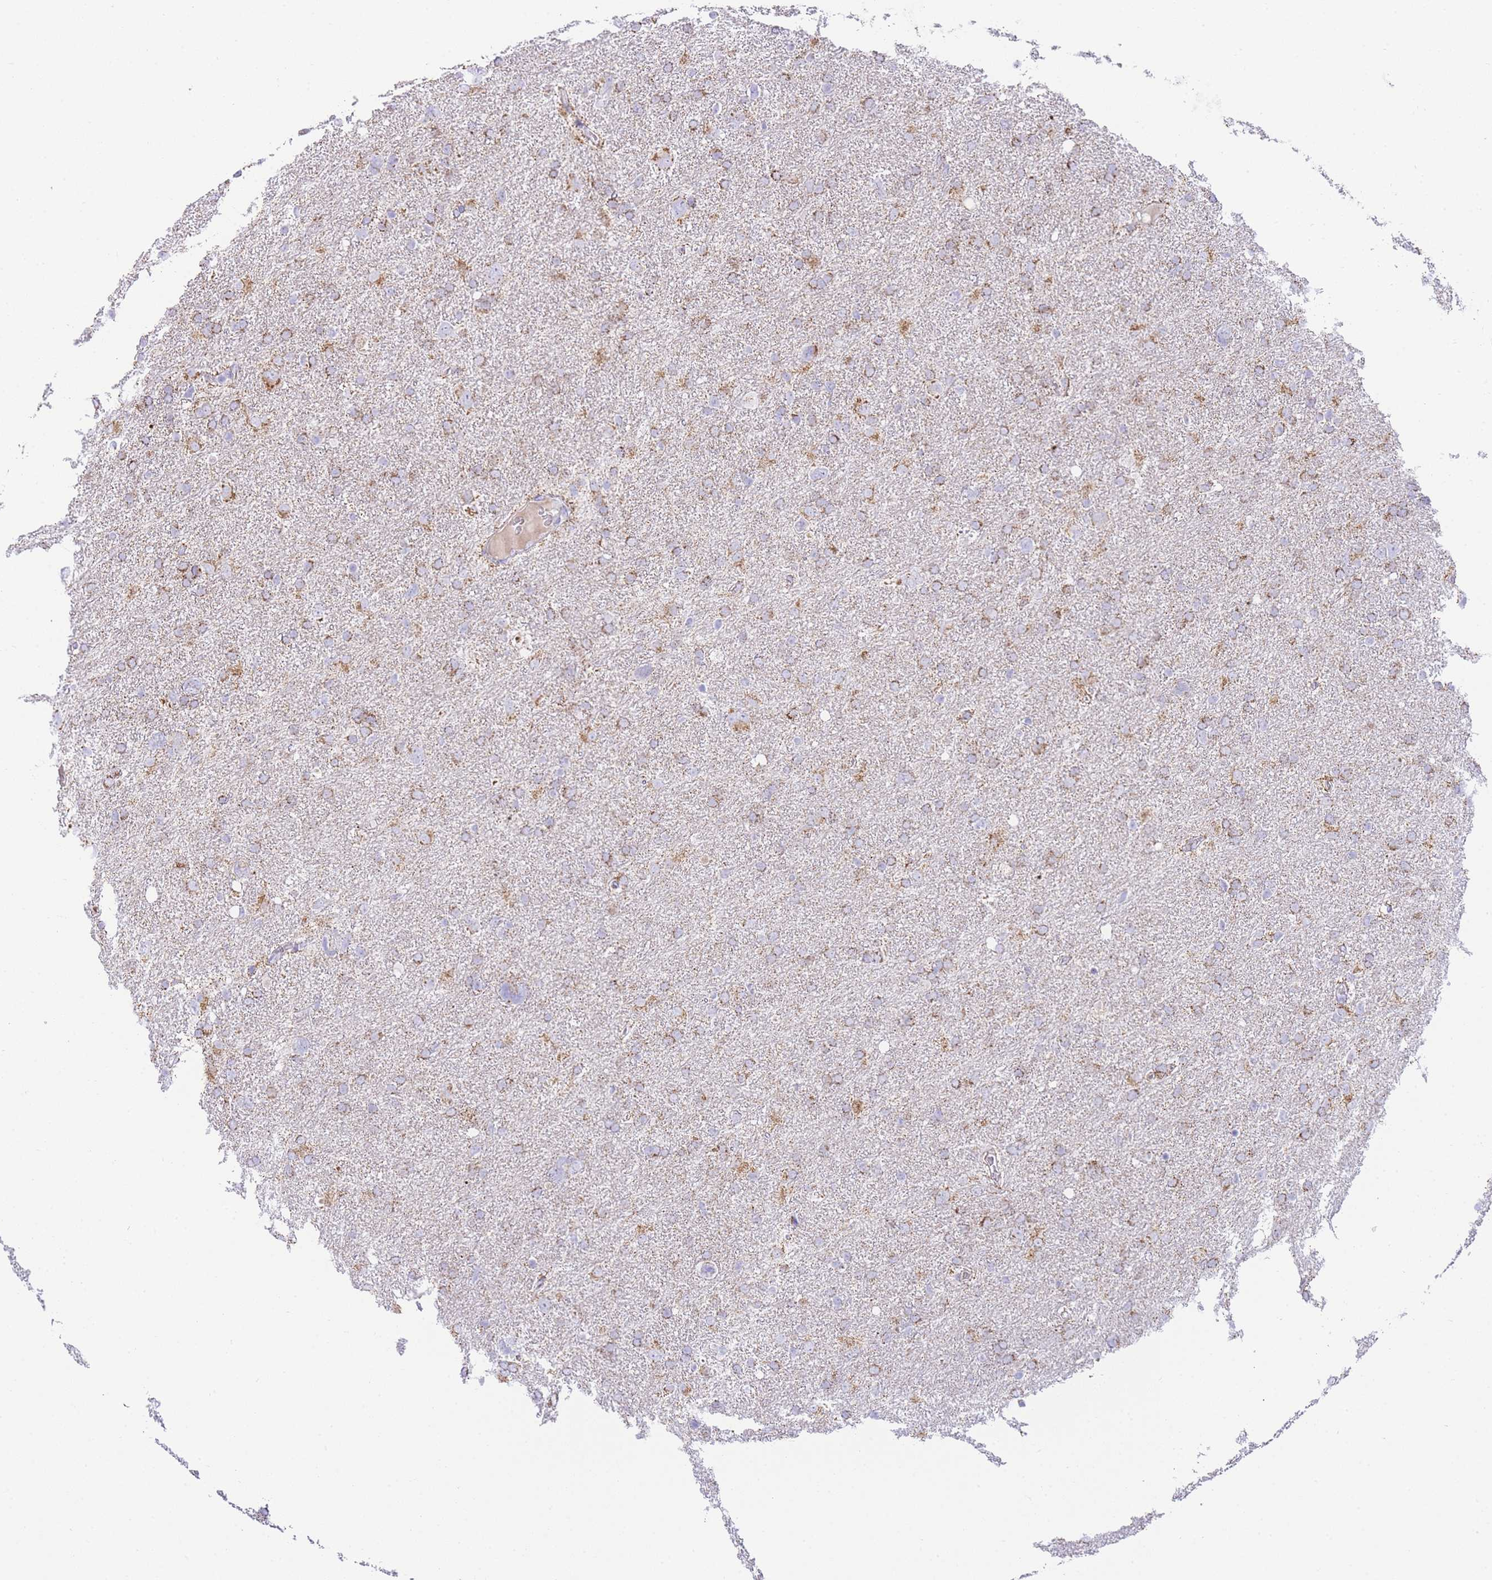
{"staining": {"intensity": "moderate", "quantity": ">75%", "location": "cytoplasmic/membranous"}, "tissue": "glioma", "cell_type": "Tumor cells", "image_type": "cancer", "snomed": [{"axis": "morphology", "description": "Glioma, malignant, High grade"}, {"axis": "topography", "description": "Brain"}], "caption": "Human high-grade glioma (malignant) stained for a protein (brown) demonstrates moderate cytoplasmic/membranous positive staining in approximately >75% of tumor cells.", "gene": "ACSM4", "patient": {"sex": "male", "age": 61}}